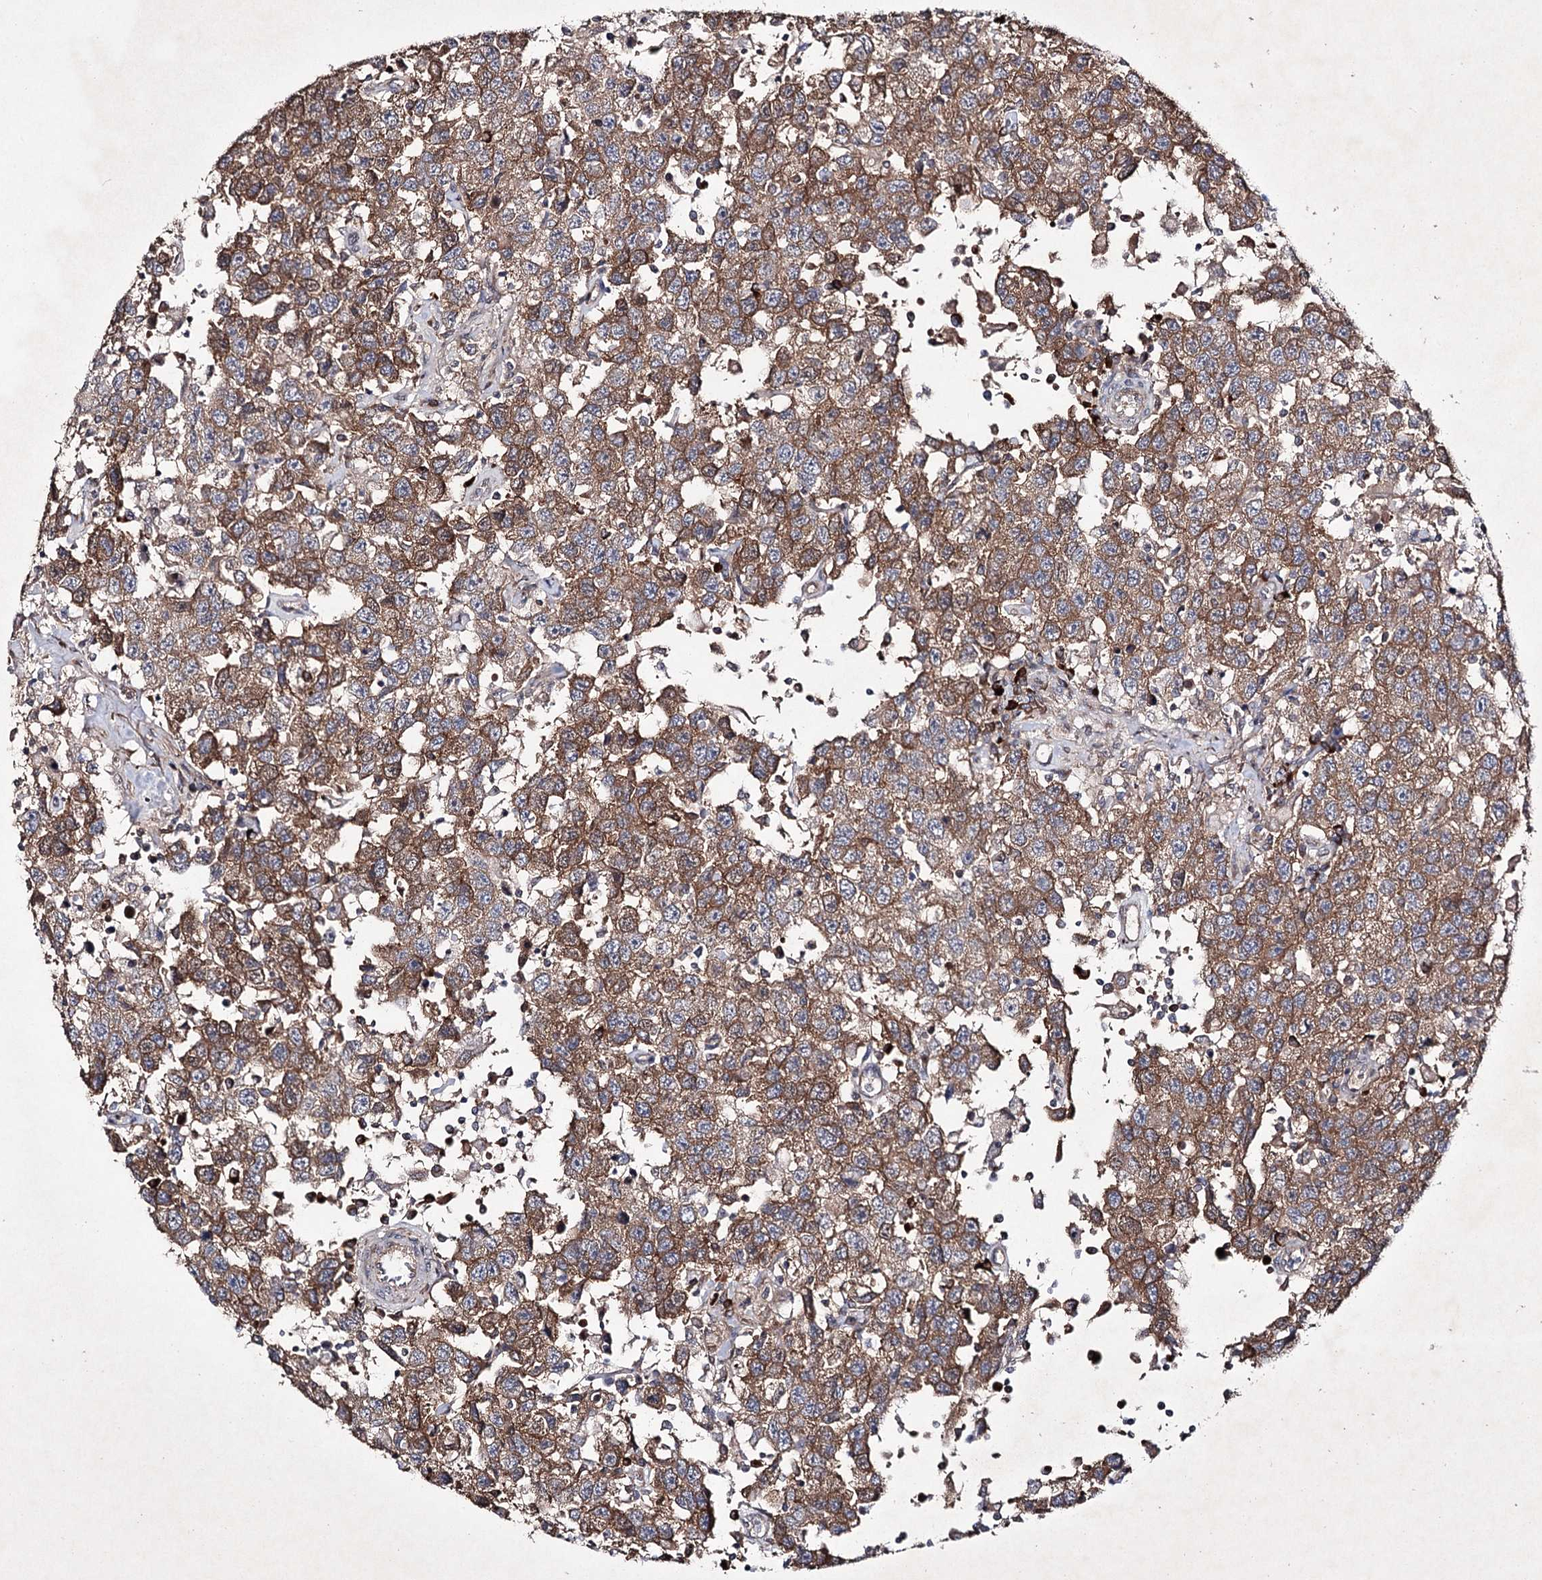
{"staining": {"intensity": "moderate", "quantity": ">75%", "location": "cytoplasmic/membranous"}, "tissue": "testis cancer", "cell_type": "Tumor cells", "image_type": "cancer", "snomed": [{"axis": "morphology", "description": "Seminoma, NOS"}, {"axis": "topography", "description": "Testis"}], "caption": "This is an image of immunohistochemistry (IHC) staining of seminoma (testis), which shows moderate staining in the cytoplasmic/membranous of tumor cells.", "gene": "SEMA4G", "patient": {"sex": "male", "age": 41}}